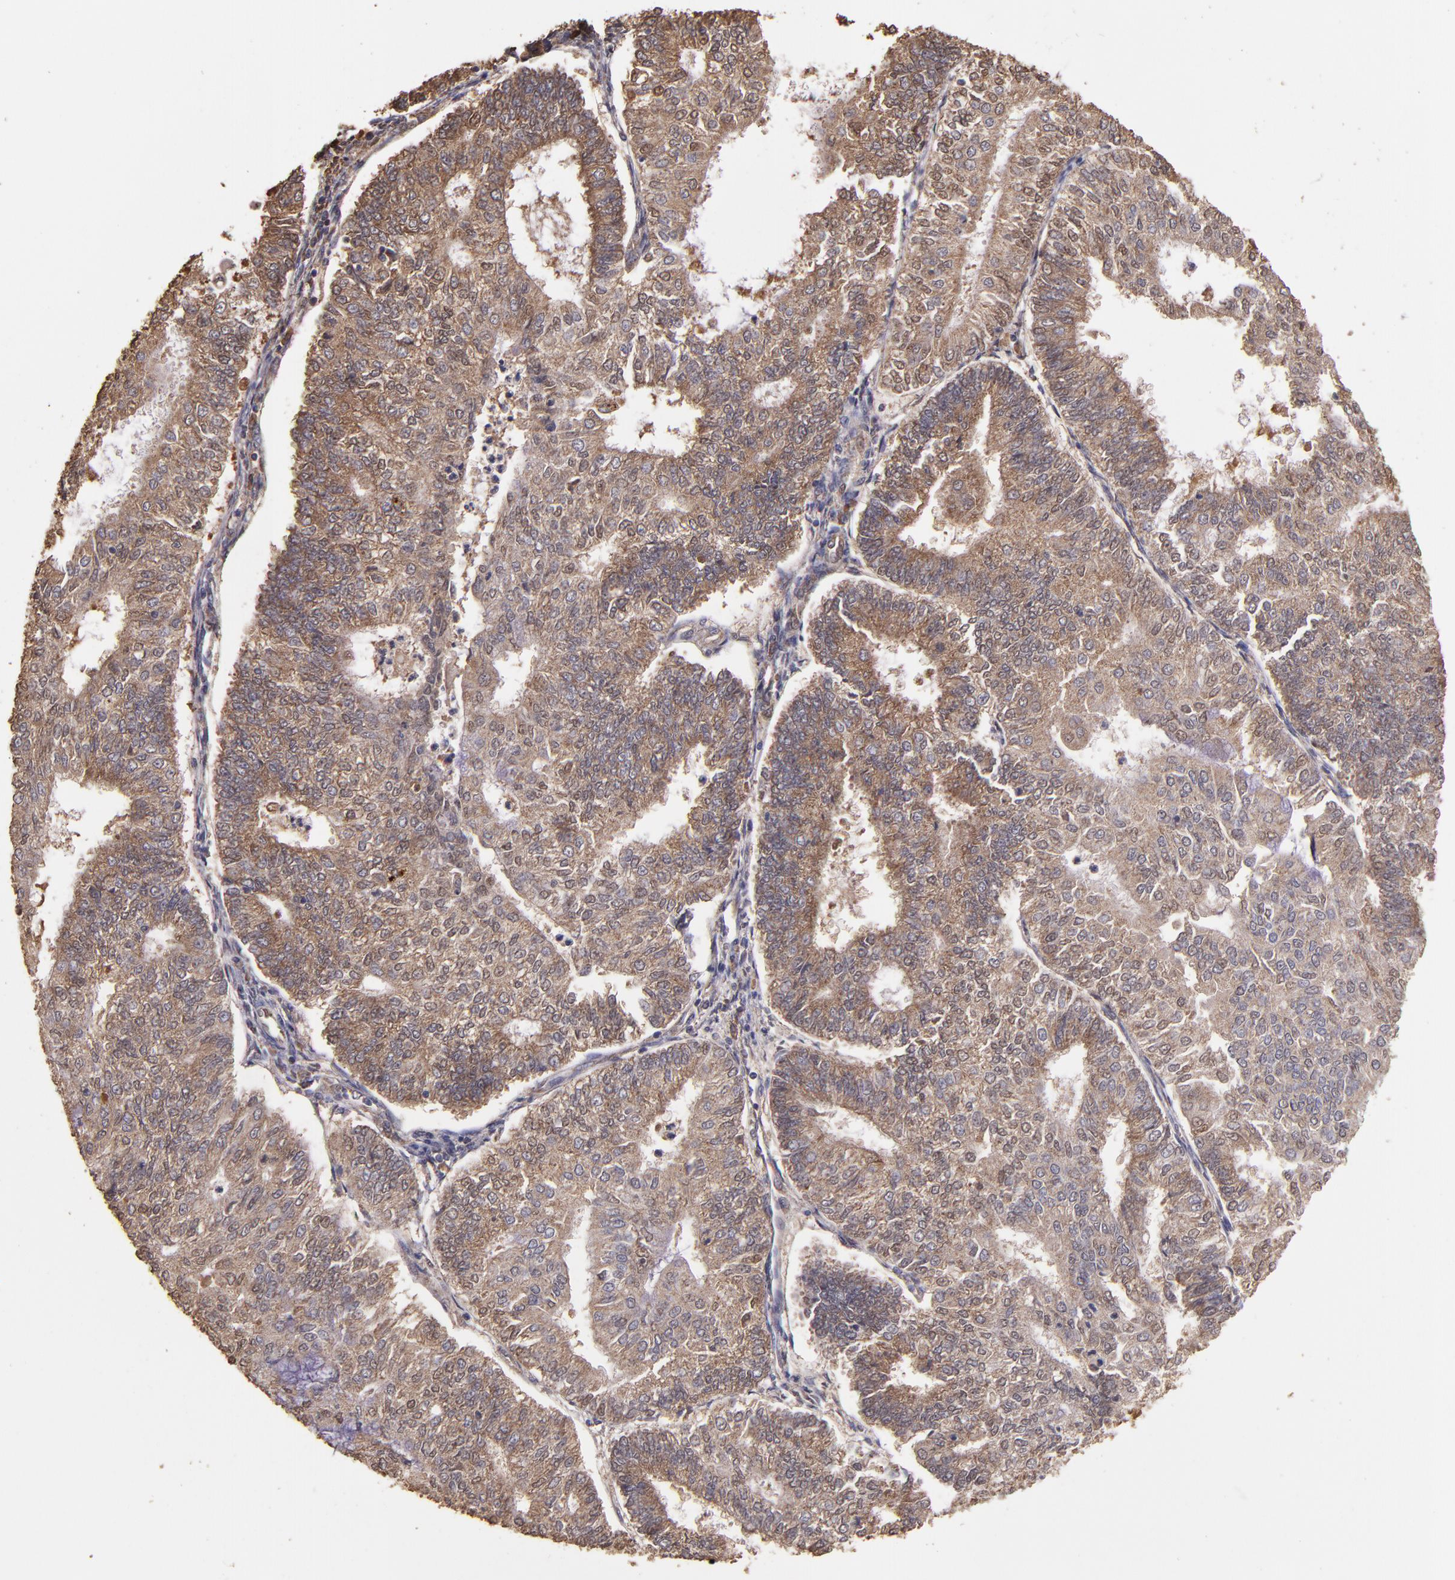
{"staining": {"intensity": "moderate", "quantity": ">75%", "location": "cytoplasmic/membranous"}, "tissue": "endometrial cancer", "cell_type": "Tumor cells", "image_type": "cancer", "snomed": [{"axis": "morphology", "description": "Adenocarcinoma, NOS"}, {"axis": "topography", "description": "Endometrium"}], "caption": "Adenocarcinoma (endometrial) stained with DAB immunohistochemistry demonstrates medium levels of moderate cytoplasmic/membranous positivity in about >75% of tumor cells. The staining is performed using DAB (3,3'-diaminobenzidine) brown chromogen to label protein expression. The nuclei are counter-stained blue using hematoxylin.", "gene": "HECTD1", "patient": {"sex": "female", "age": 59}}